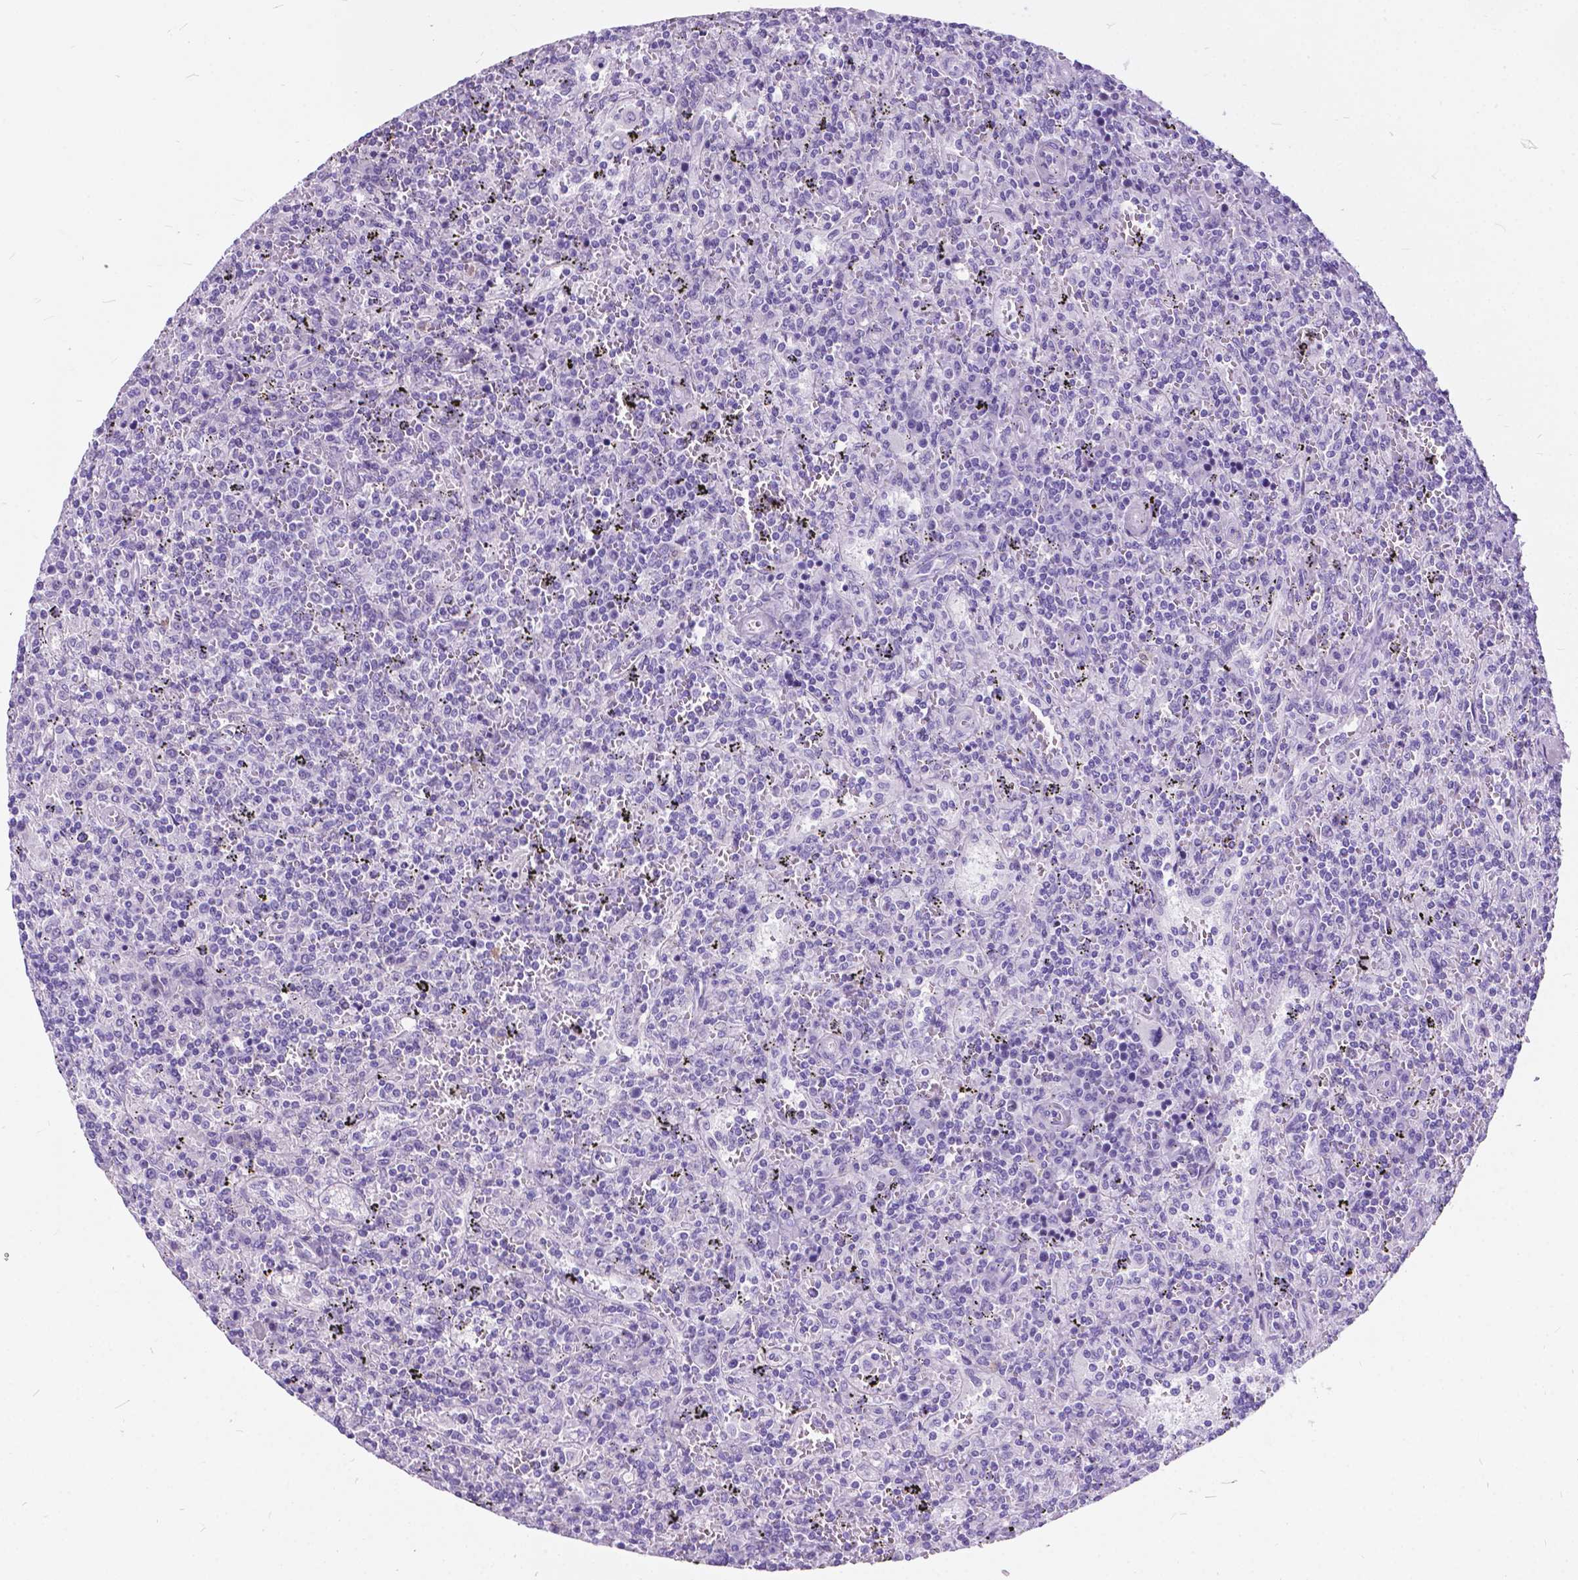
{"staining": {"intensity": "negative", "quantity": "none", "location": "none"}, "tissue": "lymphoma", "cell_type": "Tumor cells", "image_type": "cancer", "snomed": [{"axis": "morphology", "description": "Malignant lymphoma, non-Hodgkin's type, Low grade"}, {"axis": "topography", "description": "Spleen"}], "caption": "Tumor cells are negative for brown protein staining in malignant lymphoma, non-Hodgkin's type (low-grade). (Brightfield microscopy of DAB (3,3'-diaminobenzidine) IHC at high magnification).", "gene": "BSND", "patient": {"sex": "male", "age": 62}}